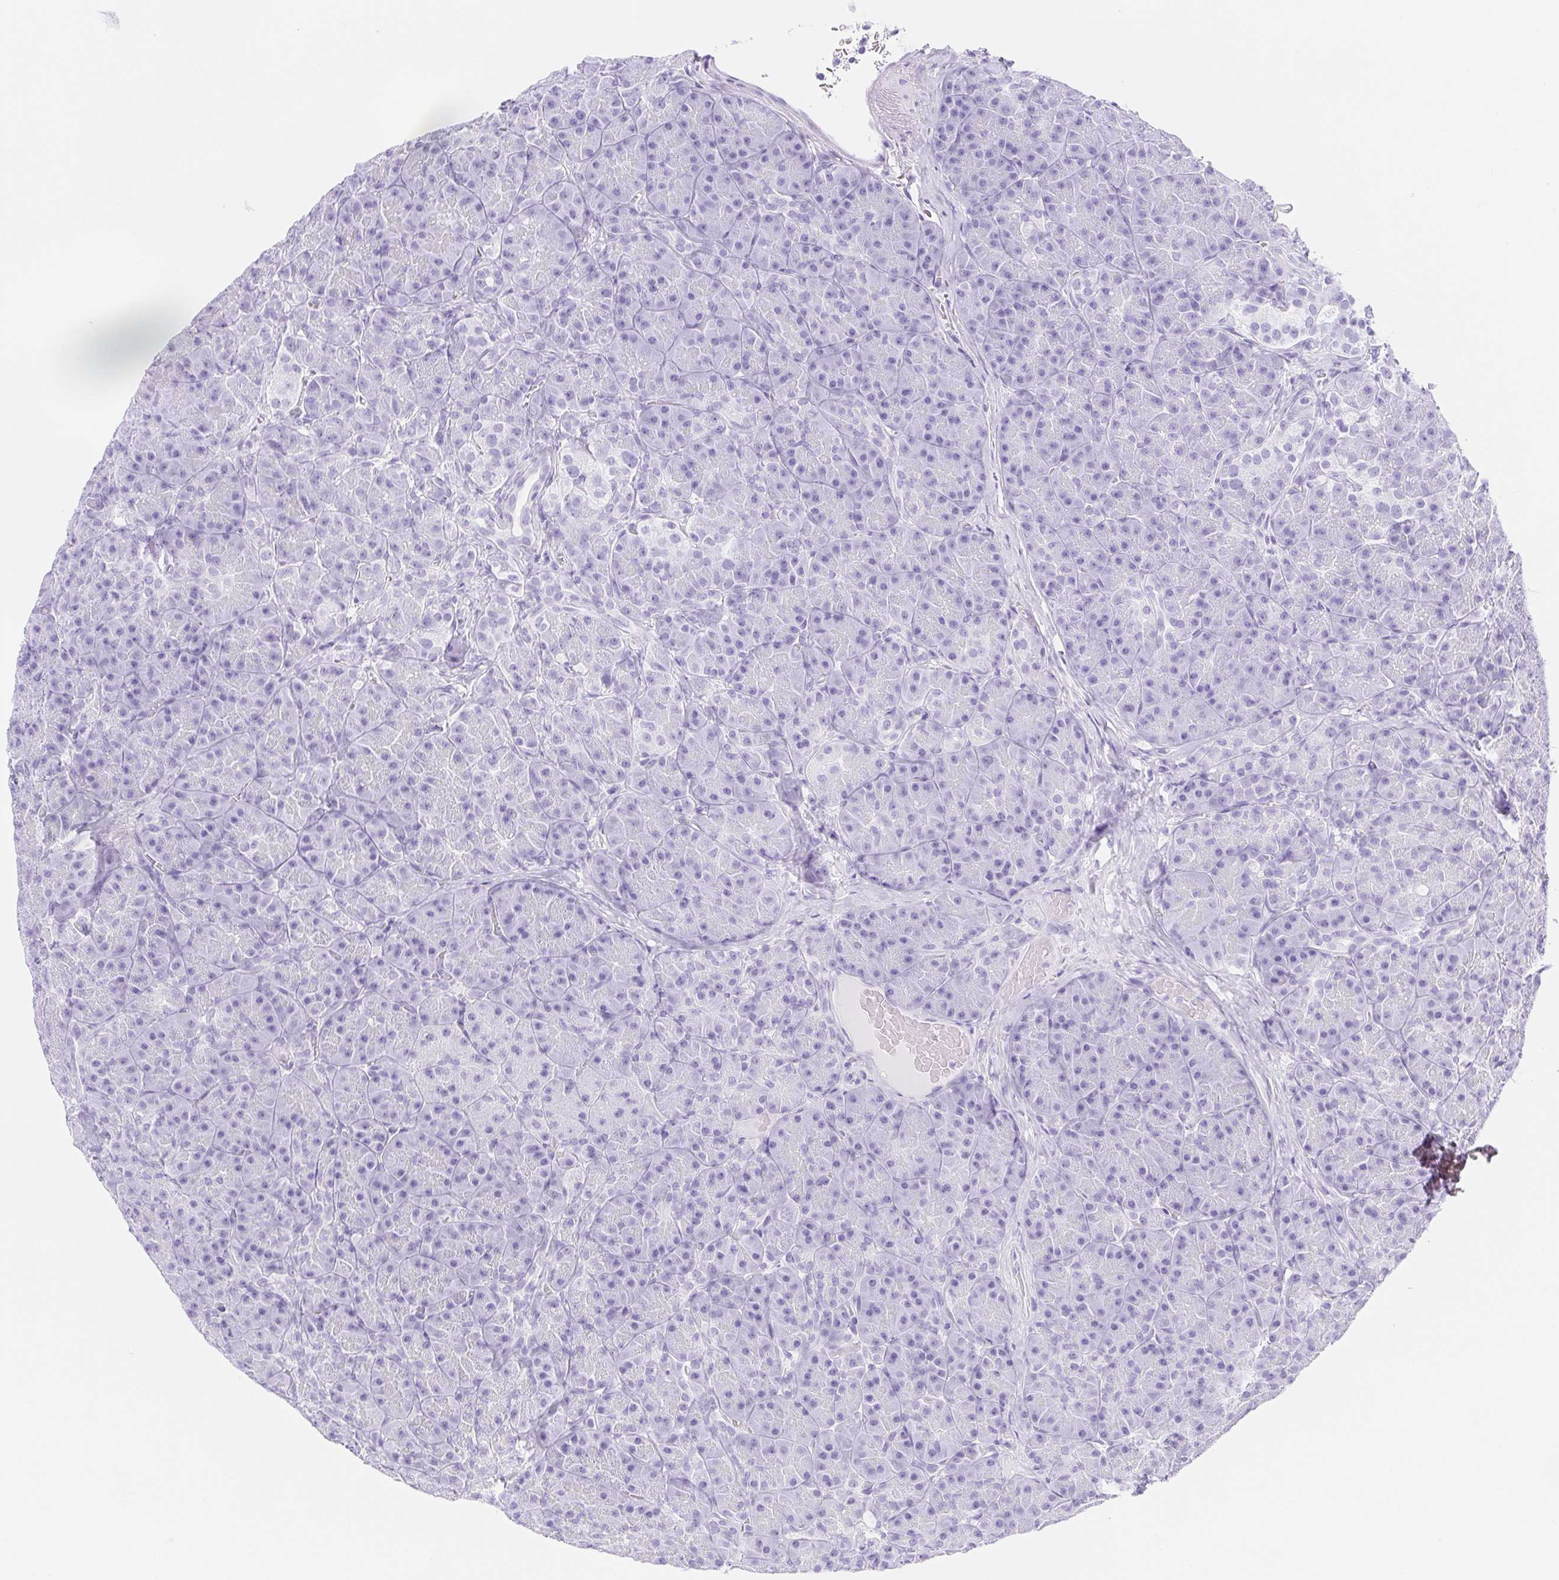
{"staining": {"intensity": "negative", "quantity": "none", "location": "none"}, "tissue": "pancreas", "cell_type": "Exocrine glandular cells", "image_type": "normal", "snomed": [{"axis": "morphology", "description": "Normal tissue, NOS"}, {"axis": "topography", "description": "Pancreas"}], "caption": "Human pancreas stained for a protein using immunohistochemistry displays no staining in exocrine glandular cells.", "gene": "DYNC2LI1", "patient": {"sex": "male", "age": 57}}